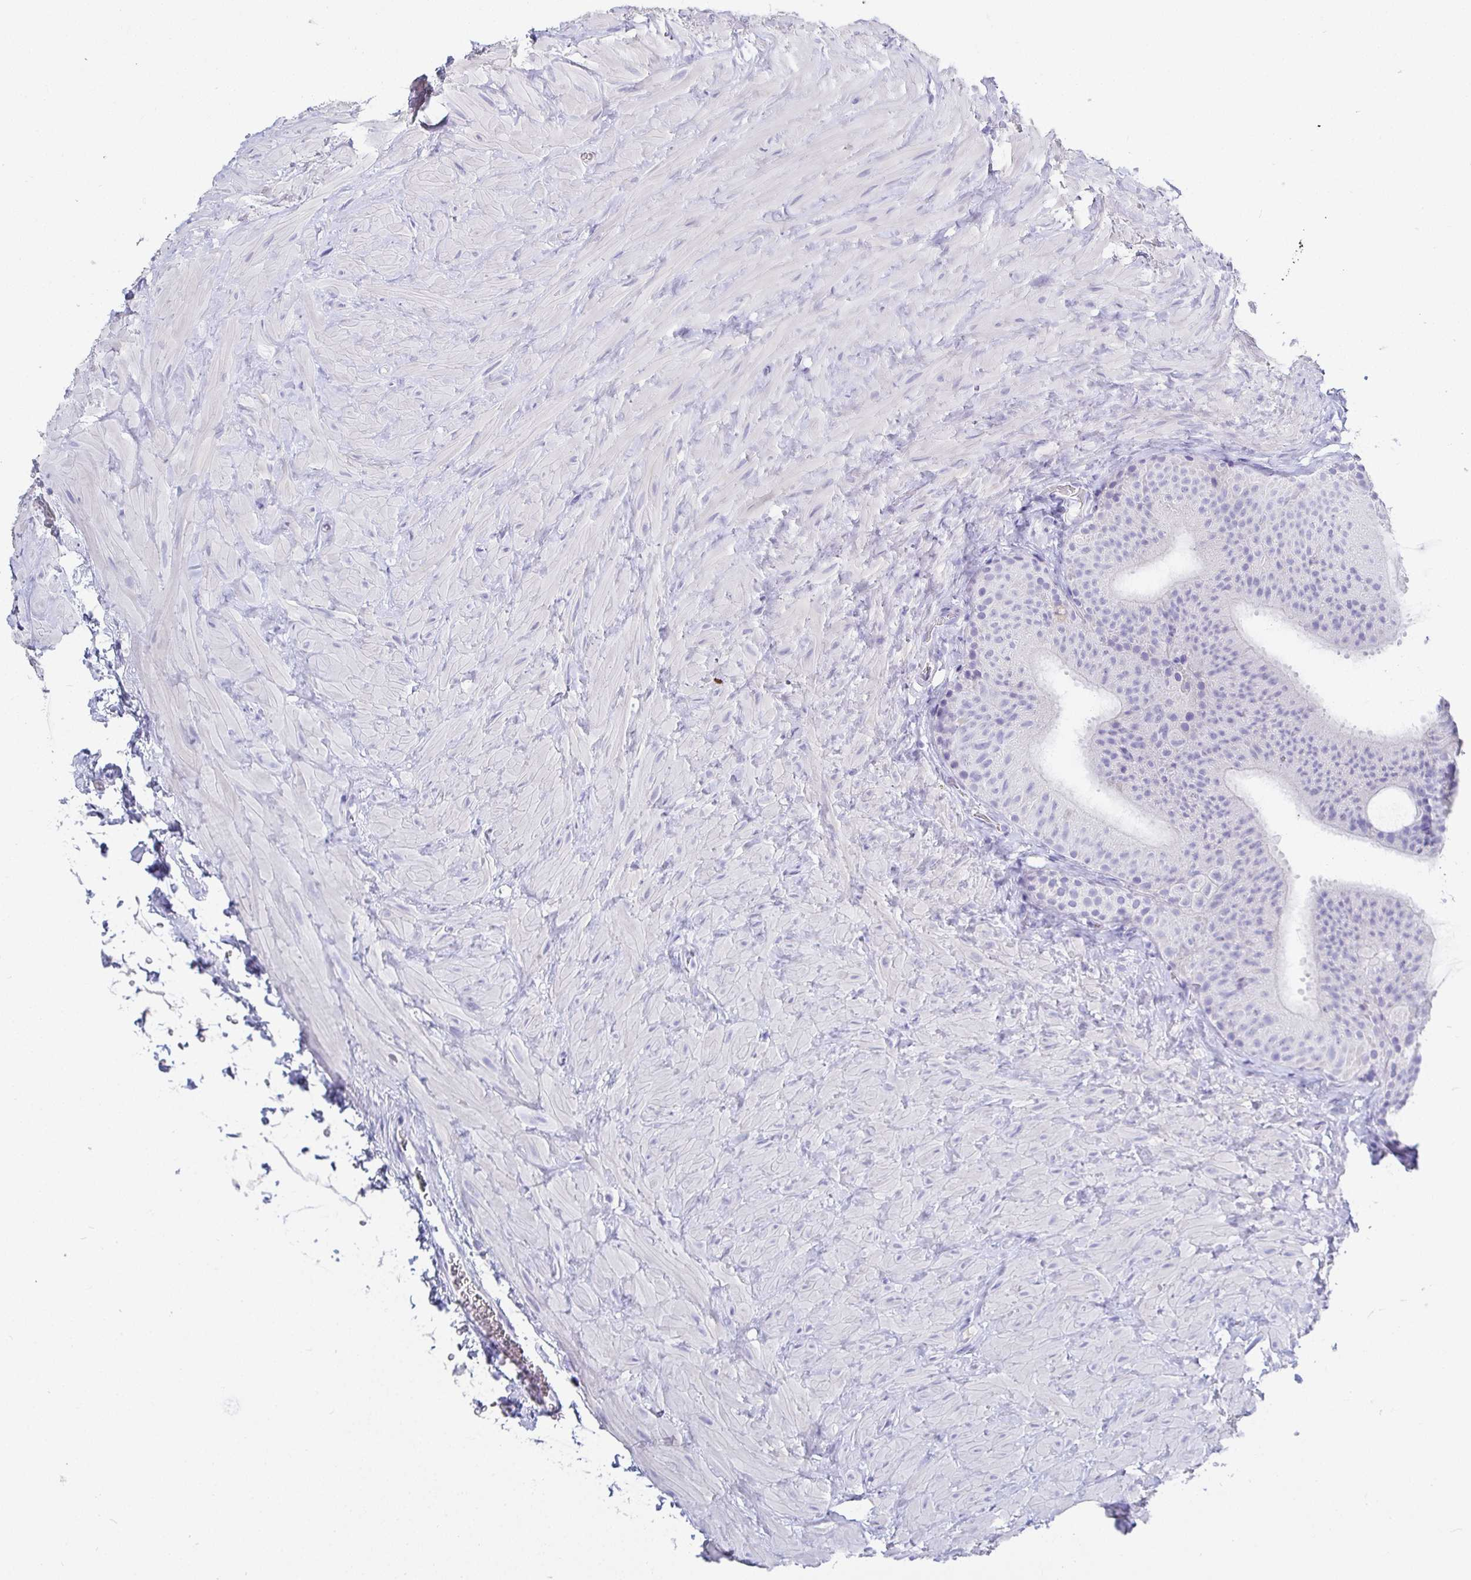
{"staining": {"intensity": "negative", "quantity": "none", "location": "none"}, "tissue": "epididymis", "cell_type": "Glandular cells", "image_type": "normal", "snomed": [{"axis": "morphology", "description": "Normal tissue, NOS"}, {"axis": "topography", "description": "Epididymis, spermatic cord, NOS"}, {"axis": "topography", "description": "Epididymis"}], "caption": "This is a image of IHC staining of normal epididymis, which shows no positivity in glandular cells.", "gene": "TMEM241", "patient": {"sex": "male", "age": 31}}